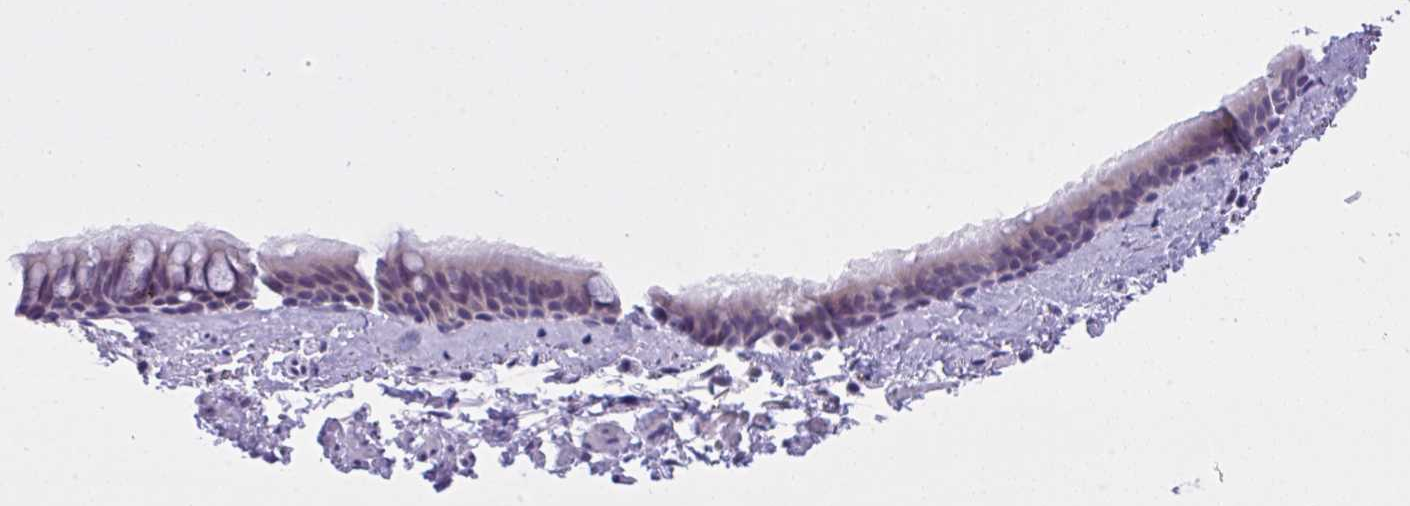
{"staining": {"intensity": "negative", "quantity": "none", "location": "none"}, "tissue": "bronchus", "cell_type": "Respiratory epithelial cells", "image_type": "normal", "snomed": [{"axis": "morphology", "description": "Normal tissue, NOS"}, {"axis": "topography", "description": "Lymph node"}, {"axis": "topography", "description": "Cartilage tissue"}, {"axis": "topography", "description": "Bronchus"}], "caption": "Human bronchus stained for a protein using immunohistochemistry exhibits no staining in respiratory epithelial cells.", "gene": "YBX2", "patient": {"sex": "female", "age": 70}}